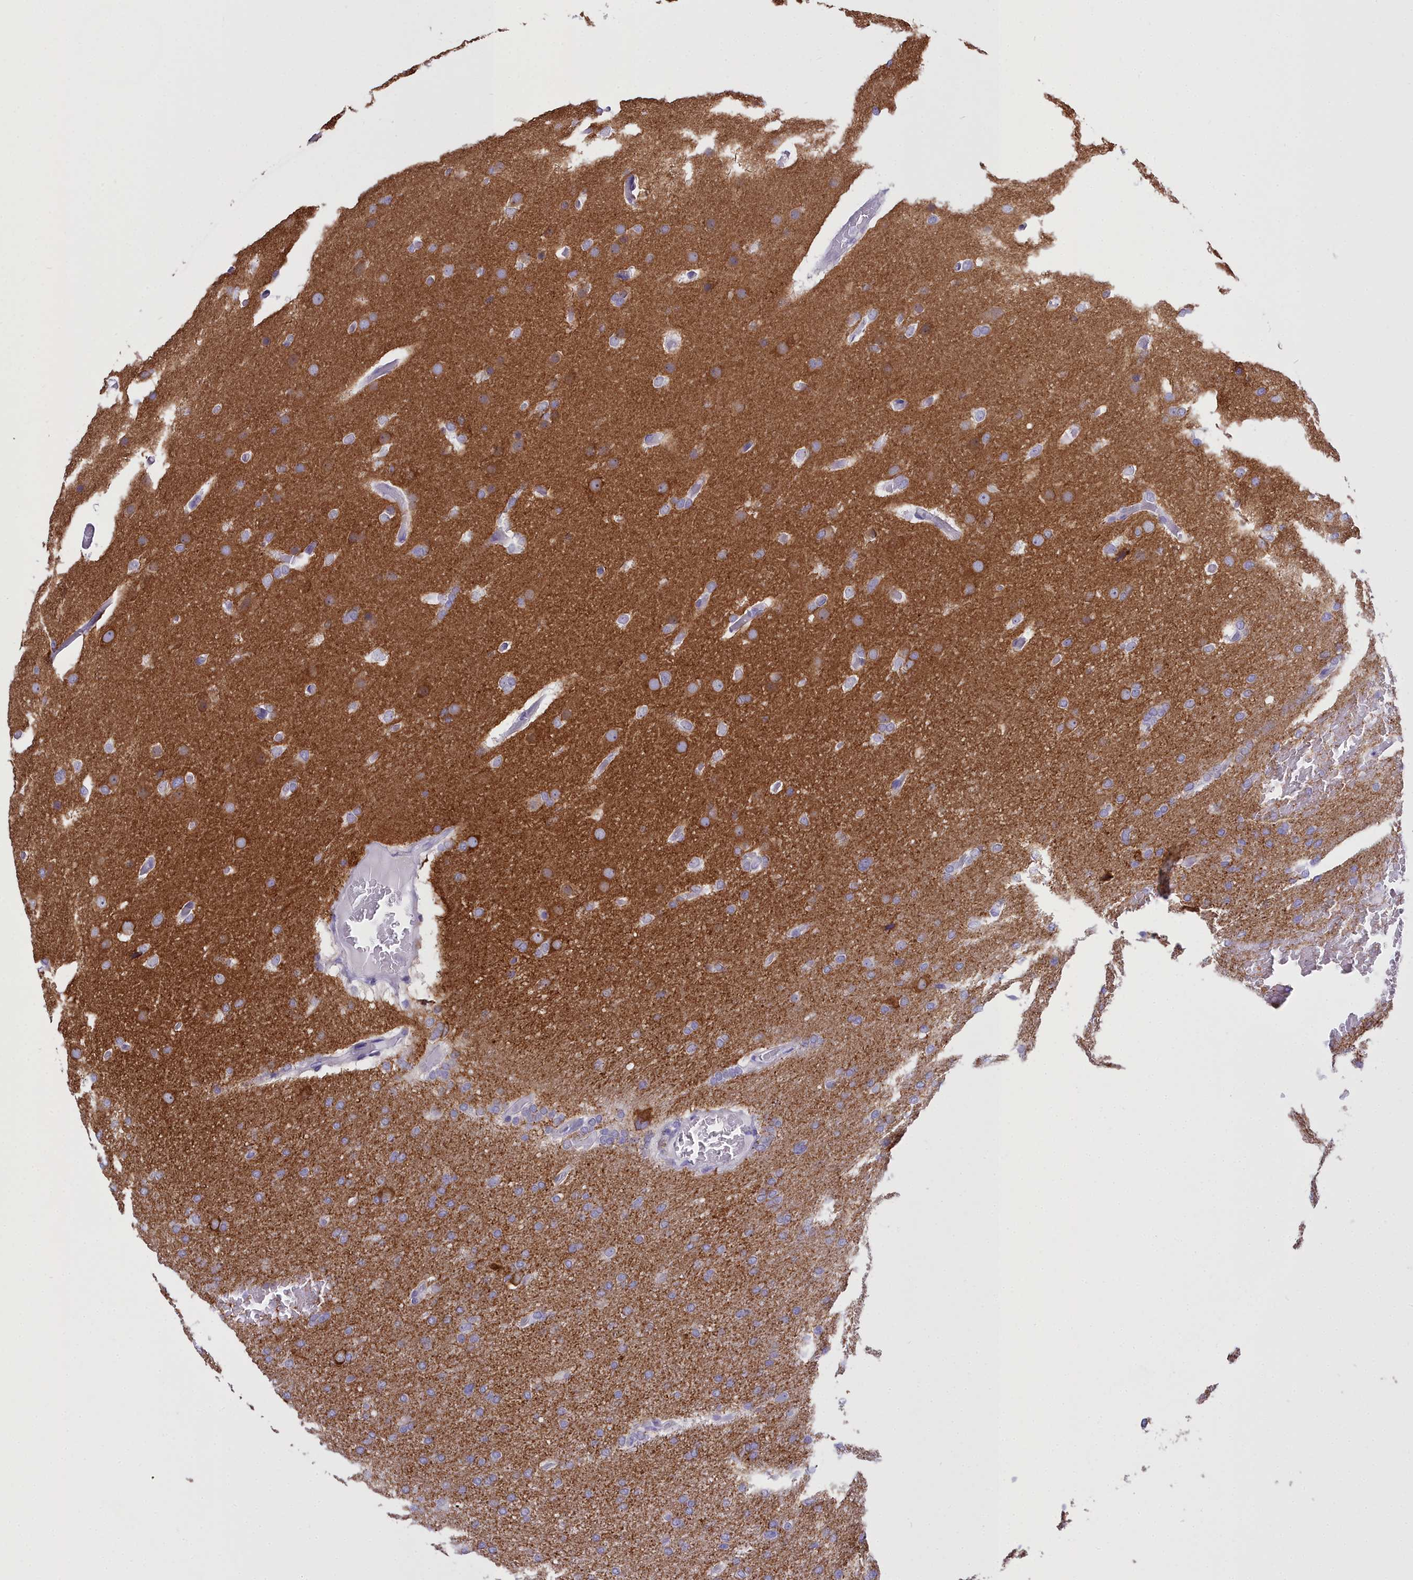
{"staining": {"intensity": "negative", "quantity": "none", "location": "none"}, "tissue": "glioma", "cell_type": "Tumor cells", "image_type": "cancer", "snomed": [{"axis": "morphology", "description": "Glioma, malignant, High grade"}, {"axis": "topography", "description": "Cerebral cortex"}], "caption": "Micrograph shows no significant protein staining in tumor cells of glioma. (DAB immunohistochemistry (IHC), high magnification).", "gene": "MAP6", "patient": {"sex": "female", "age": 36}}